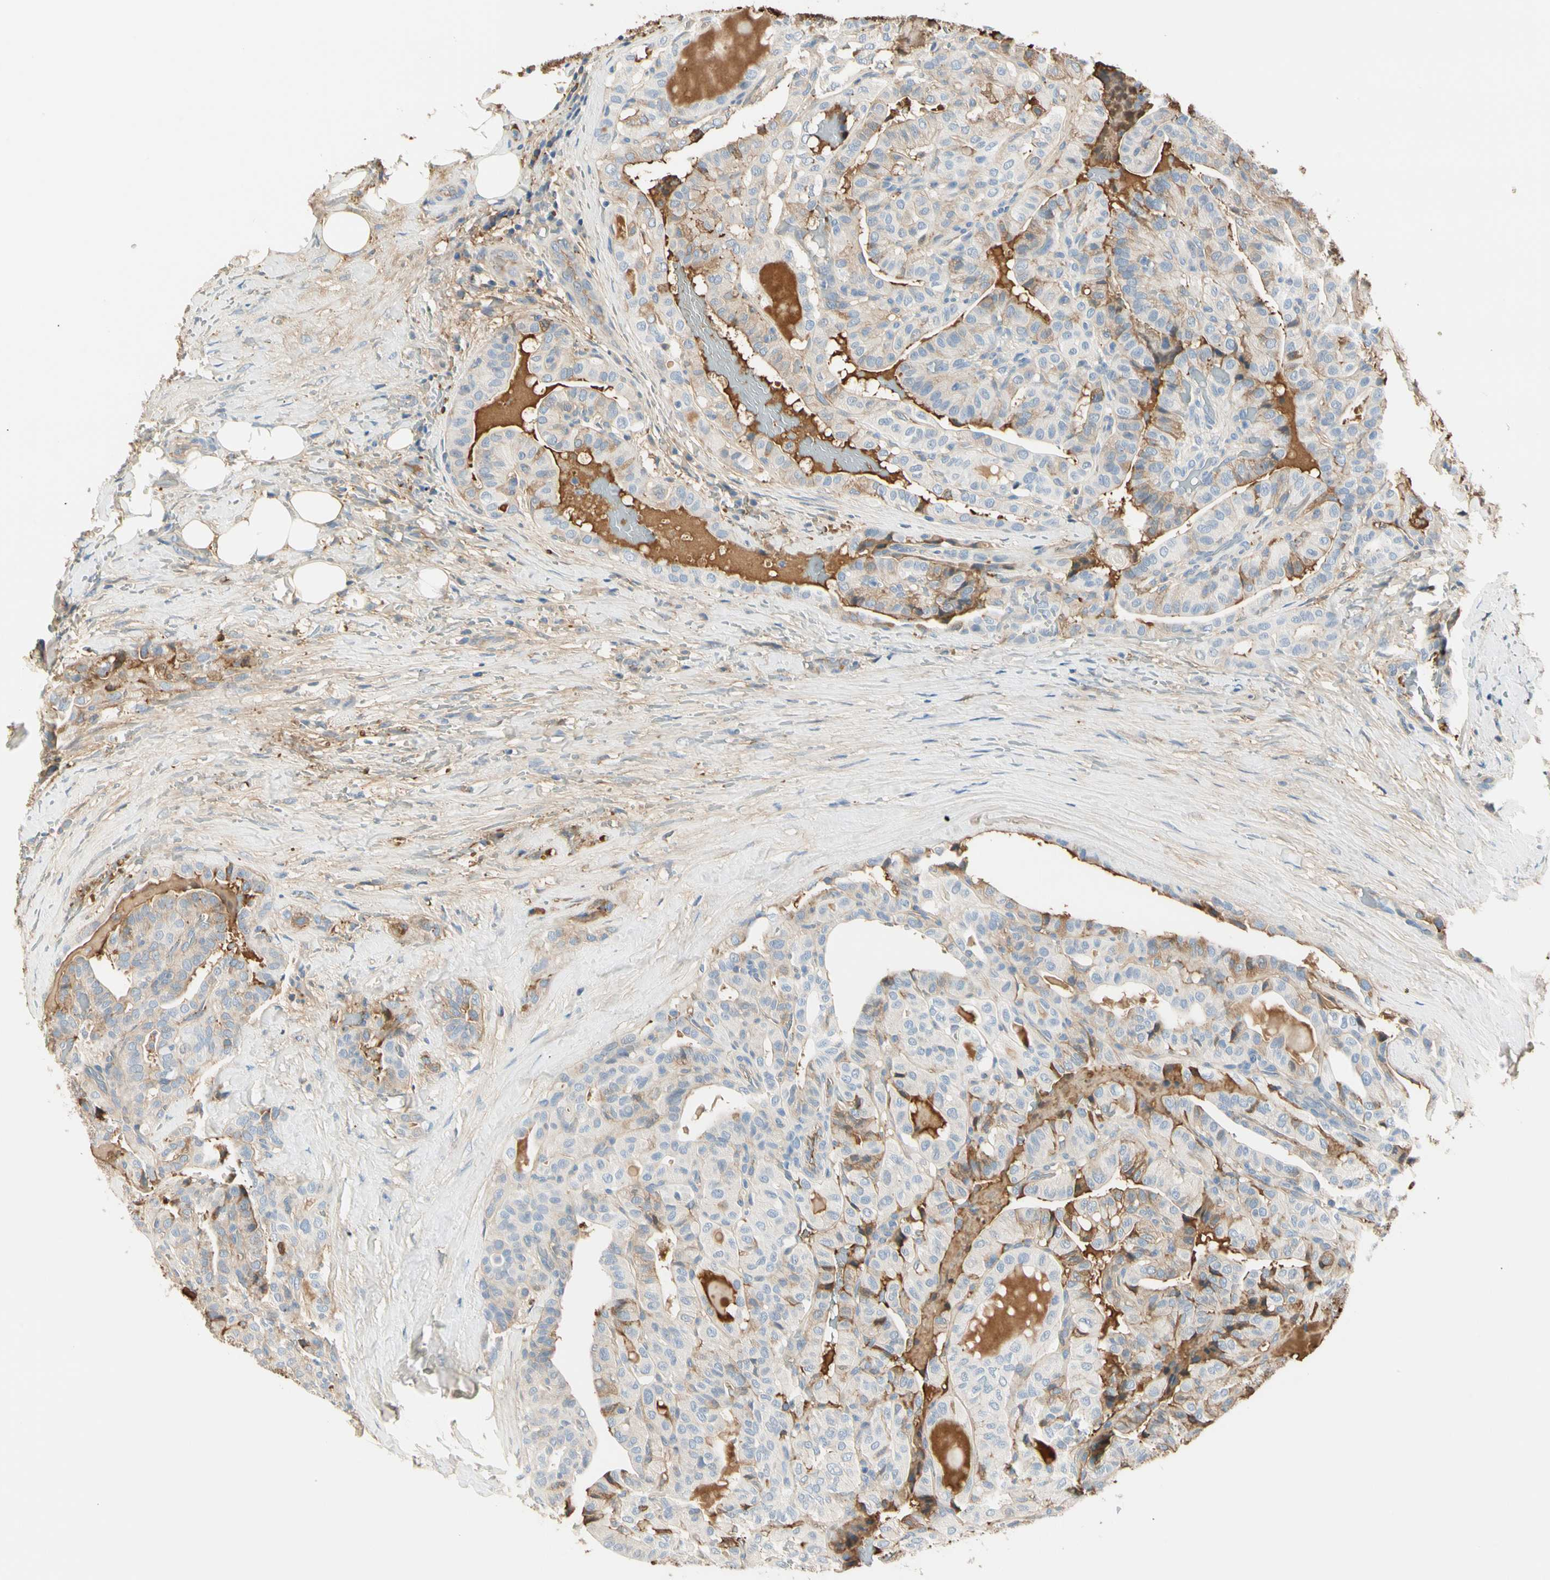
{"staining": {"intensity": "moderate", "quantity": "25%-75%", "location": "cytoplasmic/membranous"}, "tissue": "thyroid cancer", "cell_type": "Tumor cells", "image_type": "cancer", "snomed": [{"axis": "morphology", "description": "Papillary adenocarcinoma, NOS"}, {"axis": "topography", "description": "Thyroid gland"}], "caption": "Immunohistochemical staining of thyroid cancer (papillary adenocarcinoma) demonstrates medium levels of moderate cytoplasmic/membranous staining in about 25%-75% of tumor cells. (Stains: DAB in brown, nuclei in blue, Microscopy: brightfield microscopy at high magnification).", "gene": "LAMB3", "patient": {"sex": "male", "age": 77}}